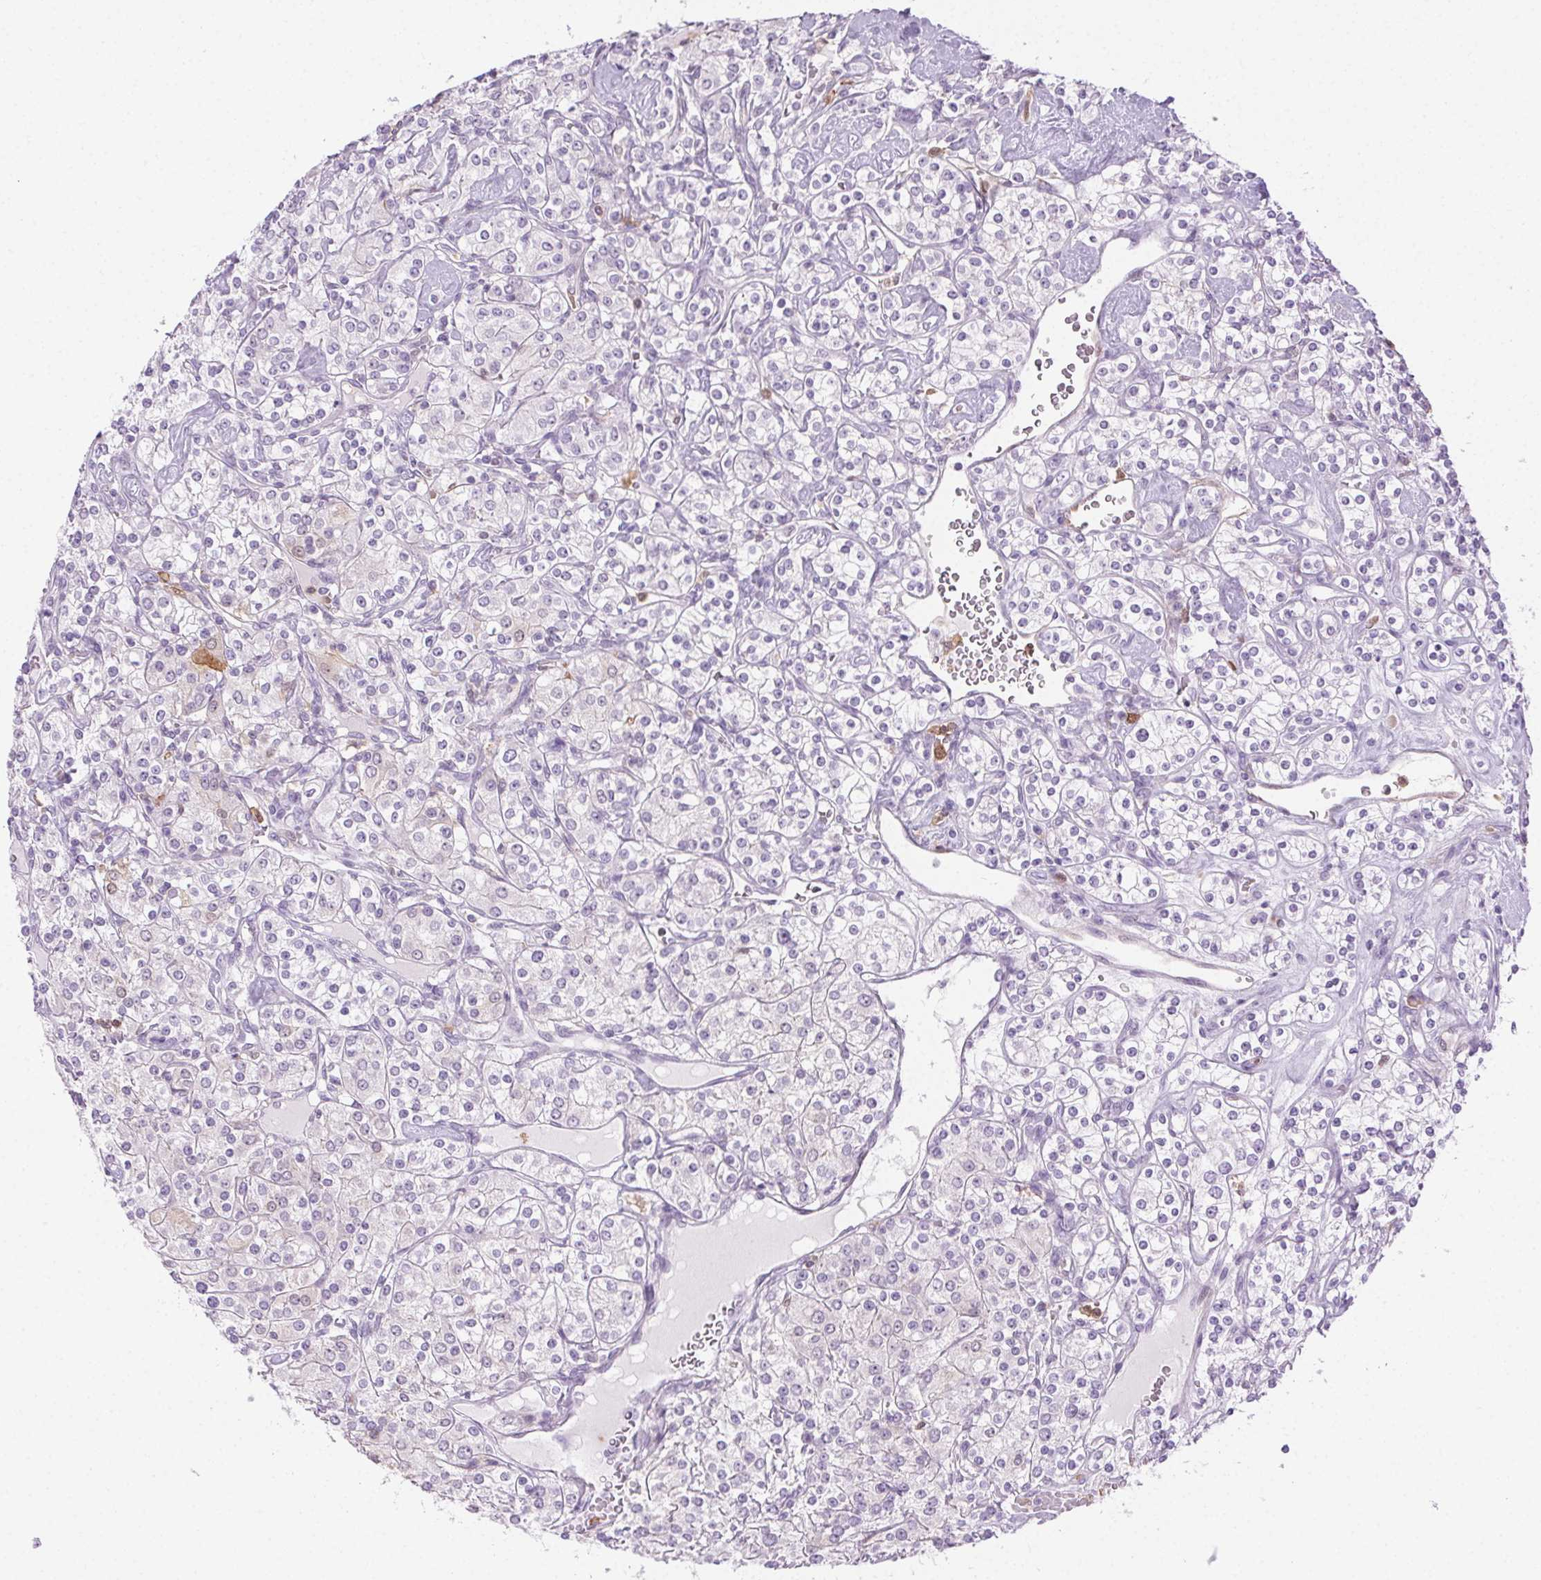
{"staining": {"intensity": "negative", "quantity": "none", "location": "none"}, "tissue": "renal cancer", "cell_type": "Tumor cells", "image_type": "cancer", "snomed": [{"axis": "morphology", "description": "Adenocarcinoma, NOS"}, {"axis": "topography", "description": "Kidney"}], "caption": "Immunohistochemistry micrograph of neoplastic tissue: human renal cancer stained with DAB (3,3'-diaminobenzidine) displays no significant protein expression in tumor cells.", "gene": "TMEM45A", "patient": {"sex": "male", "age": 77}}